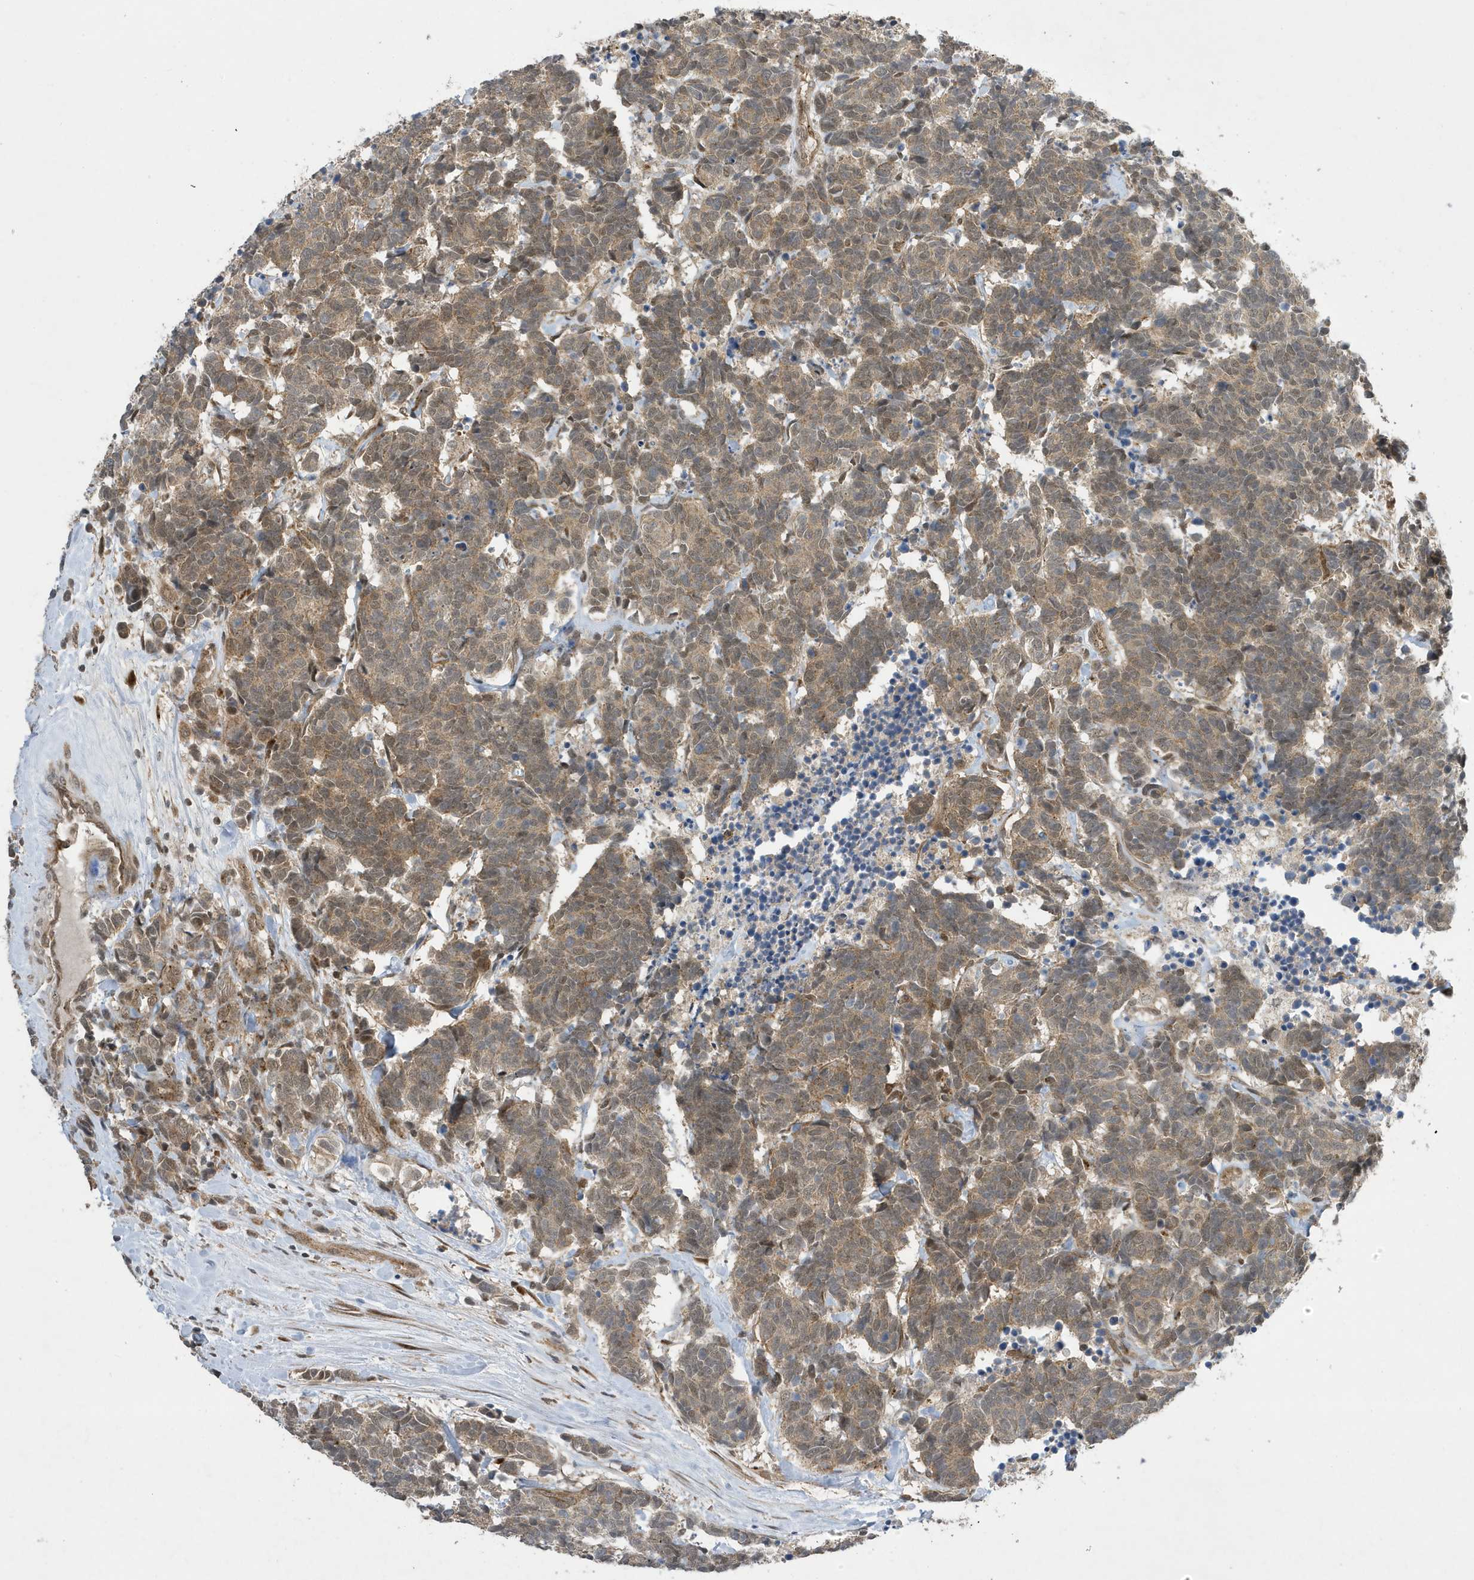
{"staining": {"intensity": "weak", "quantity": ">75%", "location": "cytoplasmic/membranous"}, "tissue": "carcinoid", "cell_type": "Tumor cells", "image_type": "cancer", "snomed": [{"axis": "morphology", "description": "Carcinoma, NOS"}, {"axis": "morphology", "description": "Carcinoid, malignant, NOS"}, {"axis": "topography", "description": "Urinary bladder"}], "caption": "Carcinoid stained for a protein (brown) exhibits weak cytoplasmic/membranous positive positivity in about >75% of tumor cells.", "gene": "NCOA7", "patient": {"sex": "male", "age": 57}}